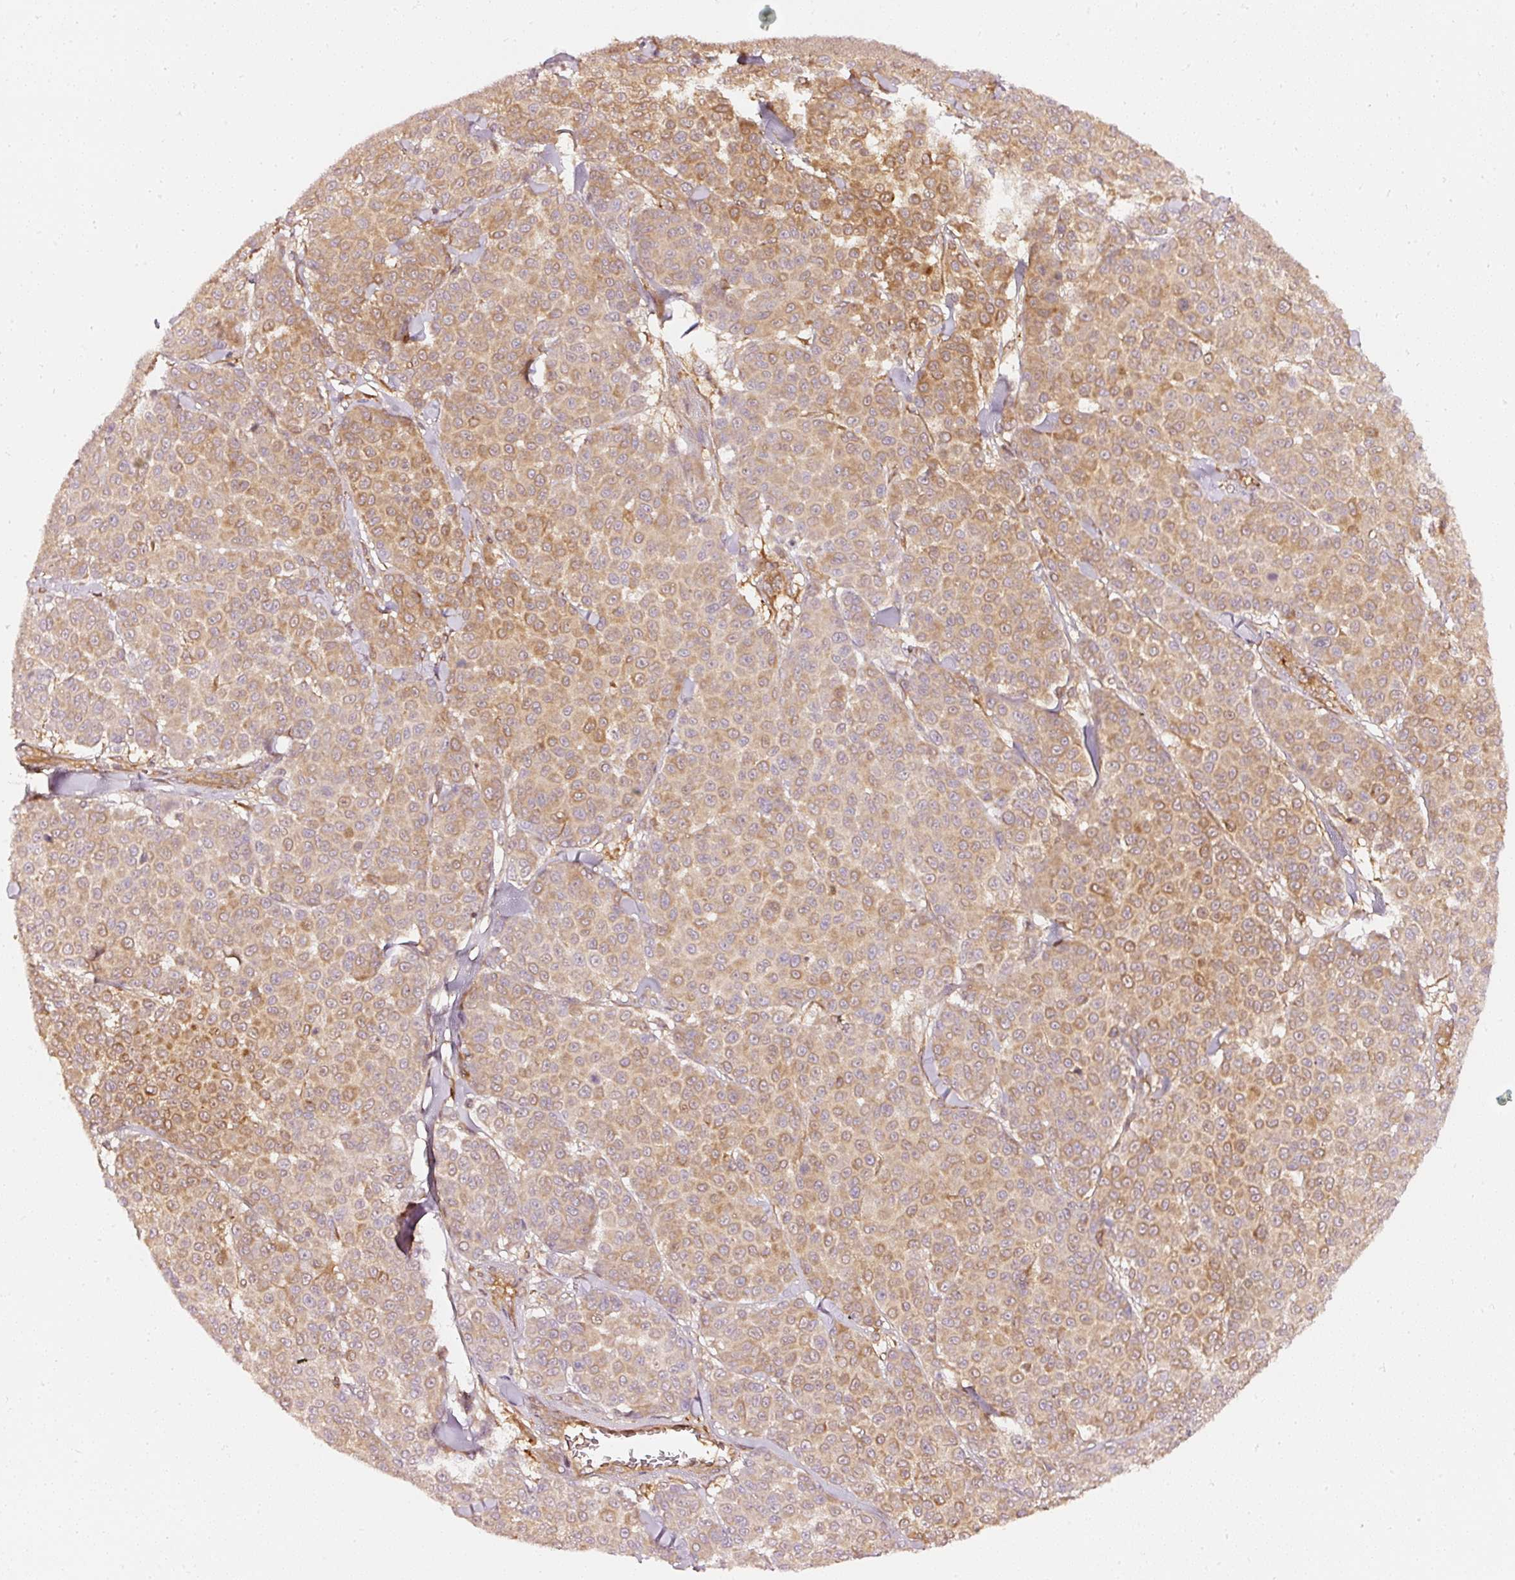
{"staining": {"intensity": "moderate", "quantity": ">75%", "location": "cytoplasmic/membranous"}, "tissue": "melanoma", "cell_type": "Tumor cells", "image_type": "cancer", "snomed": [{"axis": "morphology", "description": "Malignant melanoma, NOS"}, {"axis": "topography", "description": "Skin"}], "caption": "High-magnification brightfield microscopy of malignant melanoma stained with DAB (brown) and counterstained with hematoxylin (blue). tumor cells exhibit moderate cytoplasmic/membranous positivity is seen in about>75% of cells. Using DAB (brown) and hematoxylin (blue) stains, captured at high magnification using brightfield microscopy.", "gene": "ASMTL", "patient": {"sex": "male", "age": 46}}